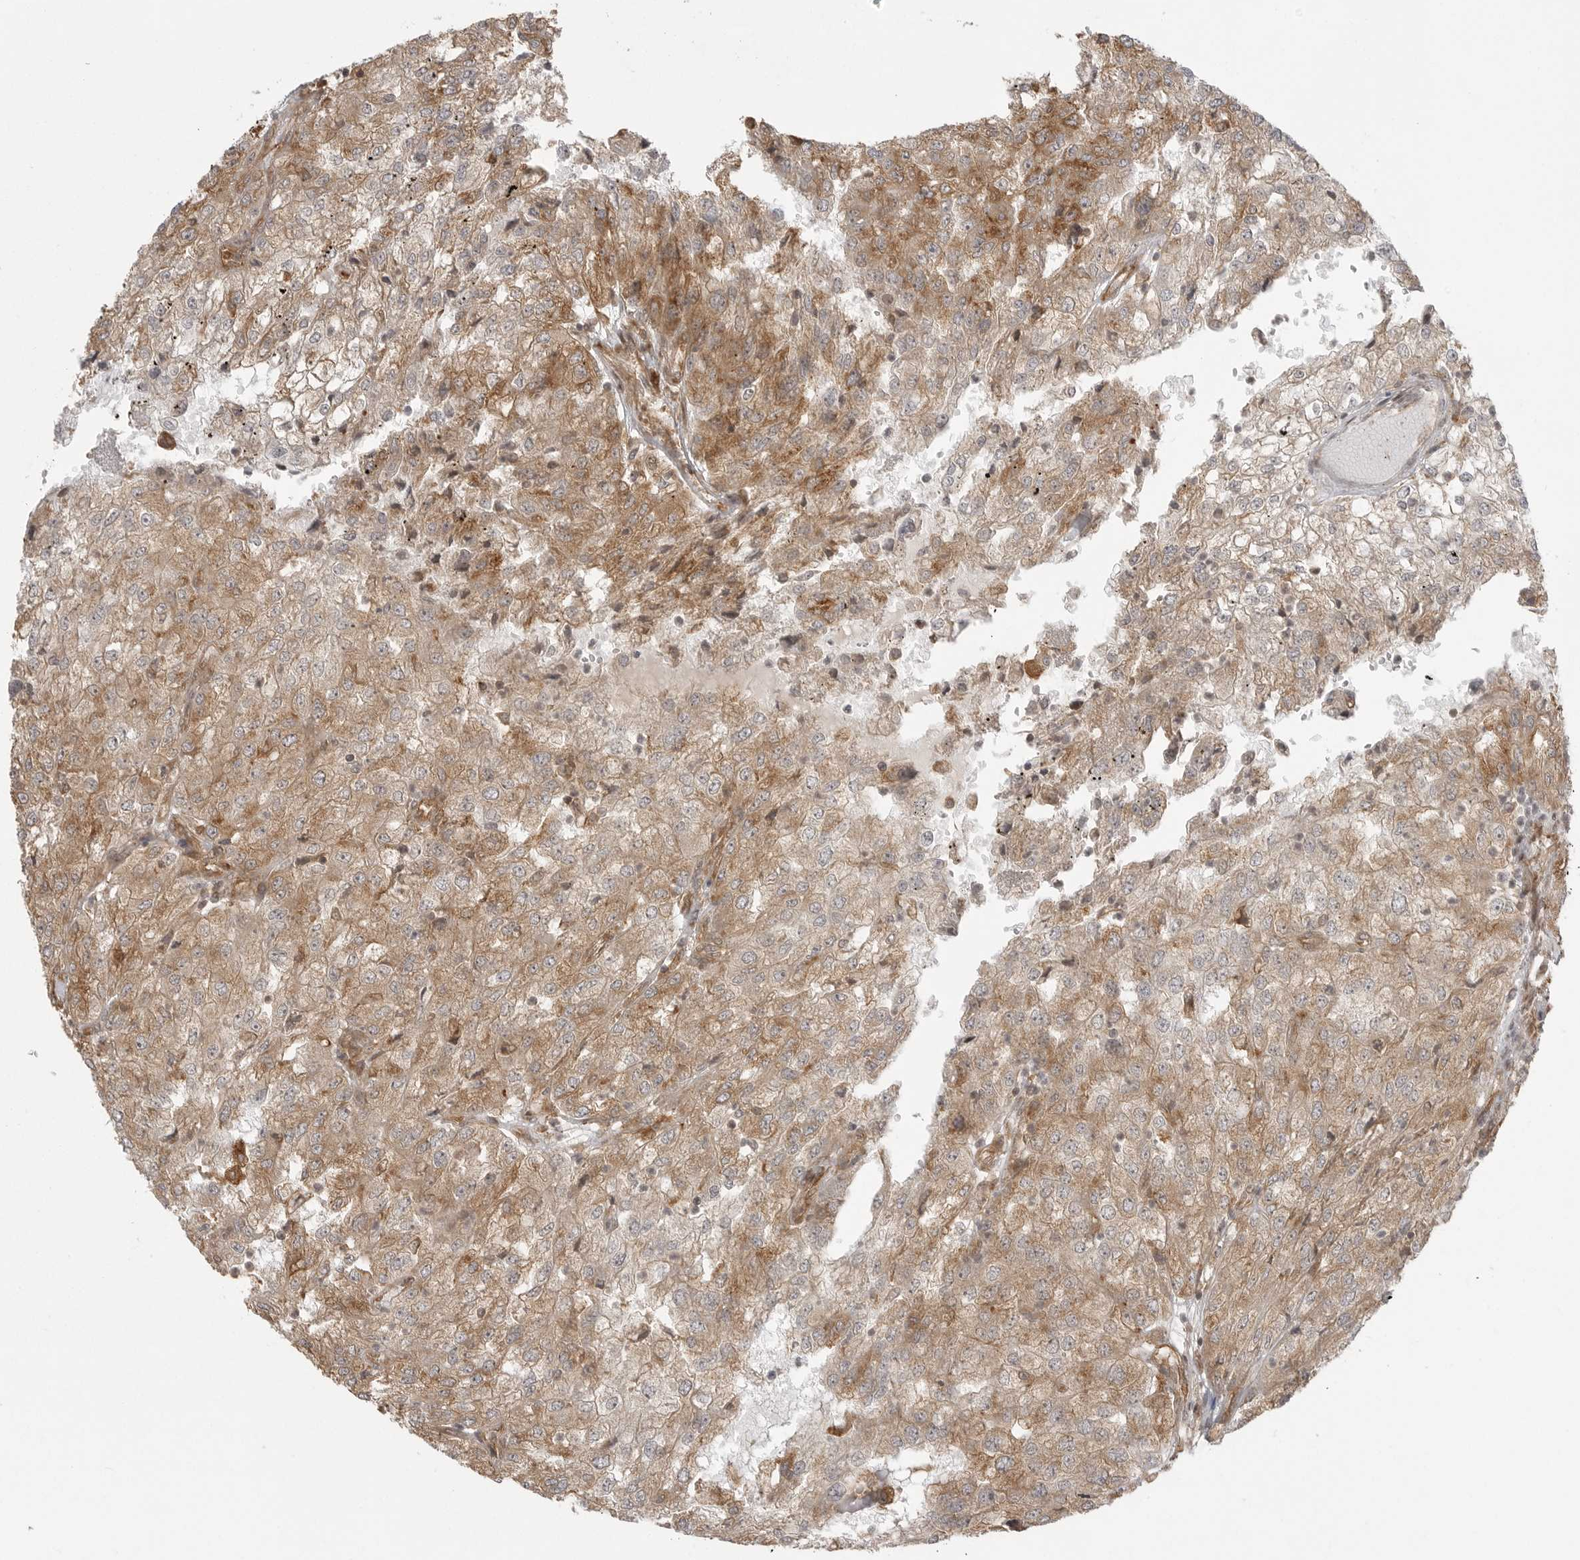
{"staining": {"intensity": "moderate", "quantity": ">75%", "location": "cytoplasmic/membranous"}, "tissue": "renal cancer", "cell_type": "Tumor cells", "image_type": "cancer", "snomed": [{"axis": "morphology", "description": "Adenocarcinoma, NOS"}, {"axis": "topography", "description": "Kidney"}], "caption": "Immunohistochemistry (IHC) (DAB) staining of renal adenocarcinoma demonstrates moderate cytoplasmic/membranous protein positivity in about >75% of tumor cells.", "gene": "FAT3", "patient": {"sex": "female", "age": 54}}